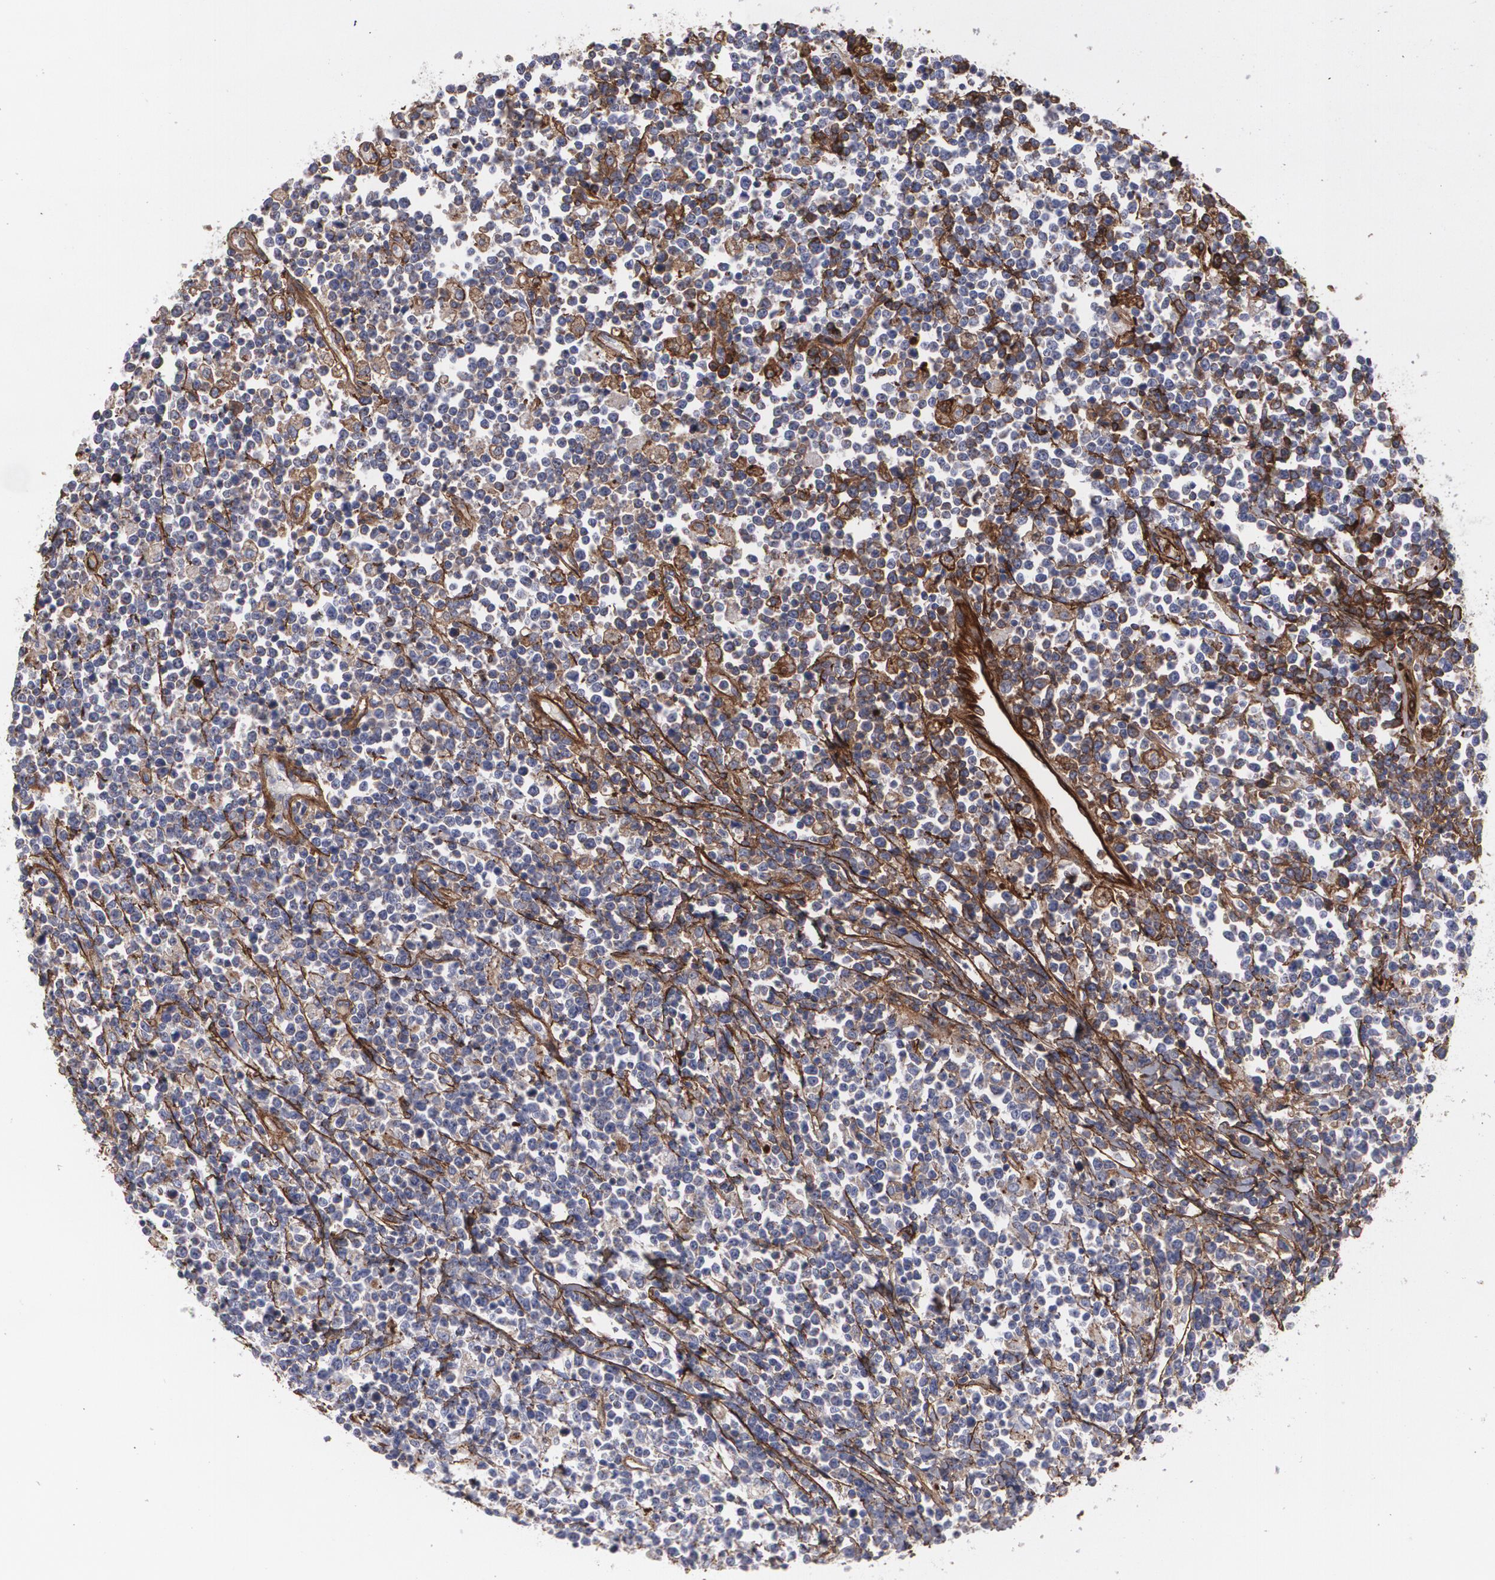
{"staining": {"intensity": "weak", "quantity": "<25%", "location": "cytoplasmic/membranous"}, "tissue": "lymphoma", "cell_type": "Tumor cells", "image_type": "cancer", "snomed": [{"axis": "morphology", "description": "Malignant lymphoma, non-Hodgkin's type, High grade"}, {"axis": "topography", "description": "Colon"}], "caption": "This is an immunohistochemistry micrograph of human lymphoma. There is no staining in tumor cells.", "gene": "FBLN1", "patient": {"sex": "male", "age": 82}}